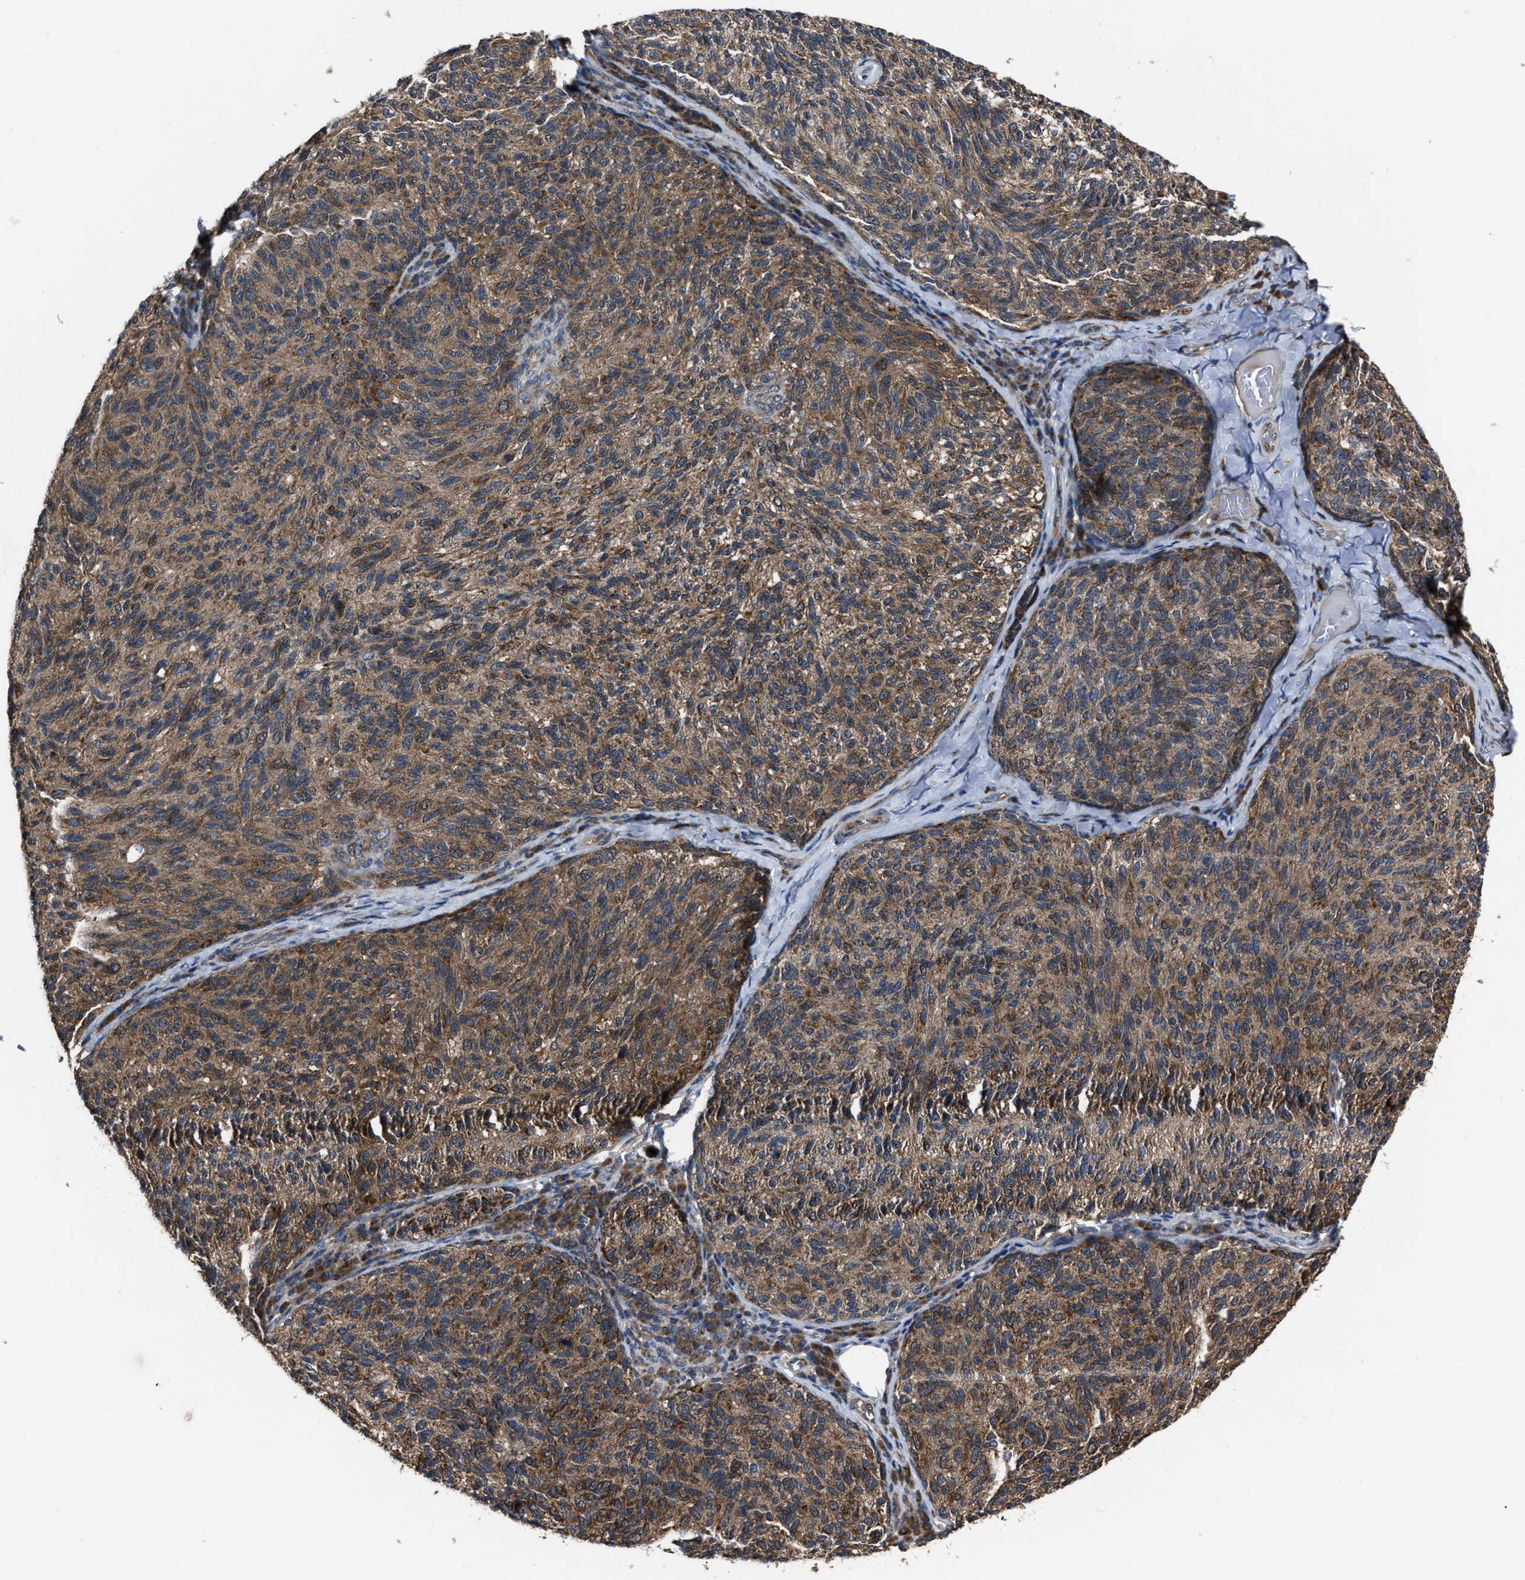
{"staining": {"intensity": "moderate", "quantity": ">75%", "location": "cytoplasmic/membranous"}, "tissue": "melanoma", "cell_type": "Tumor cells", "image_type": "cancer", "snomed": [{"axis": "morphology", "description": "Malignant melanoma, NOS"}, {"axis": "topography", "description": "Skin"}], "caption": "Human melanoma stained with a brown dye reveals moderate cytoplasmic/membranous positive expression in about >75% of tumor cells.", "gene": "PASK", "patient": {"sex": "female", "age": 73}}